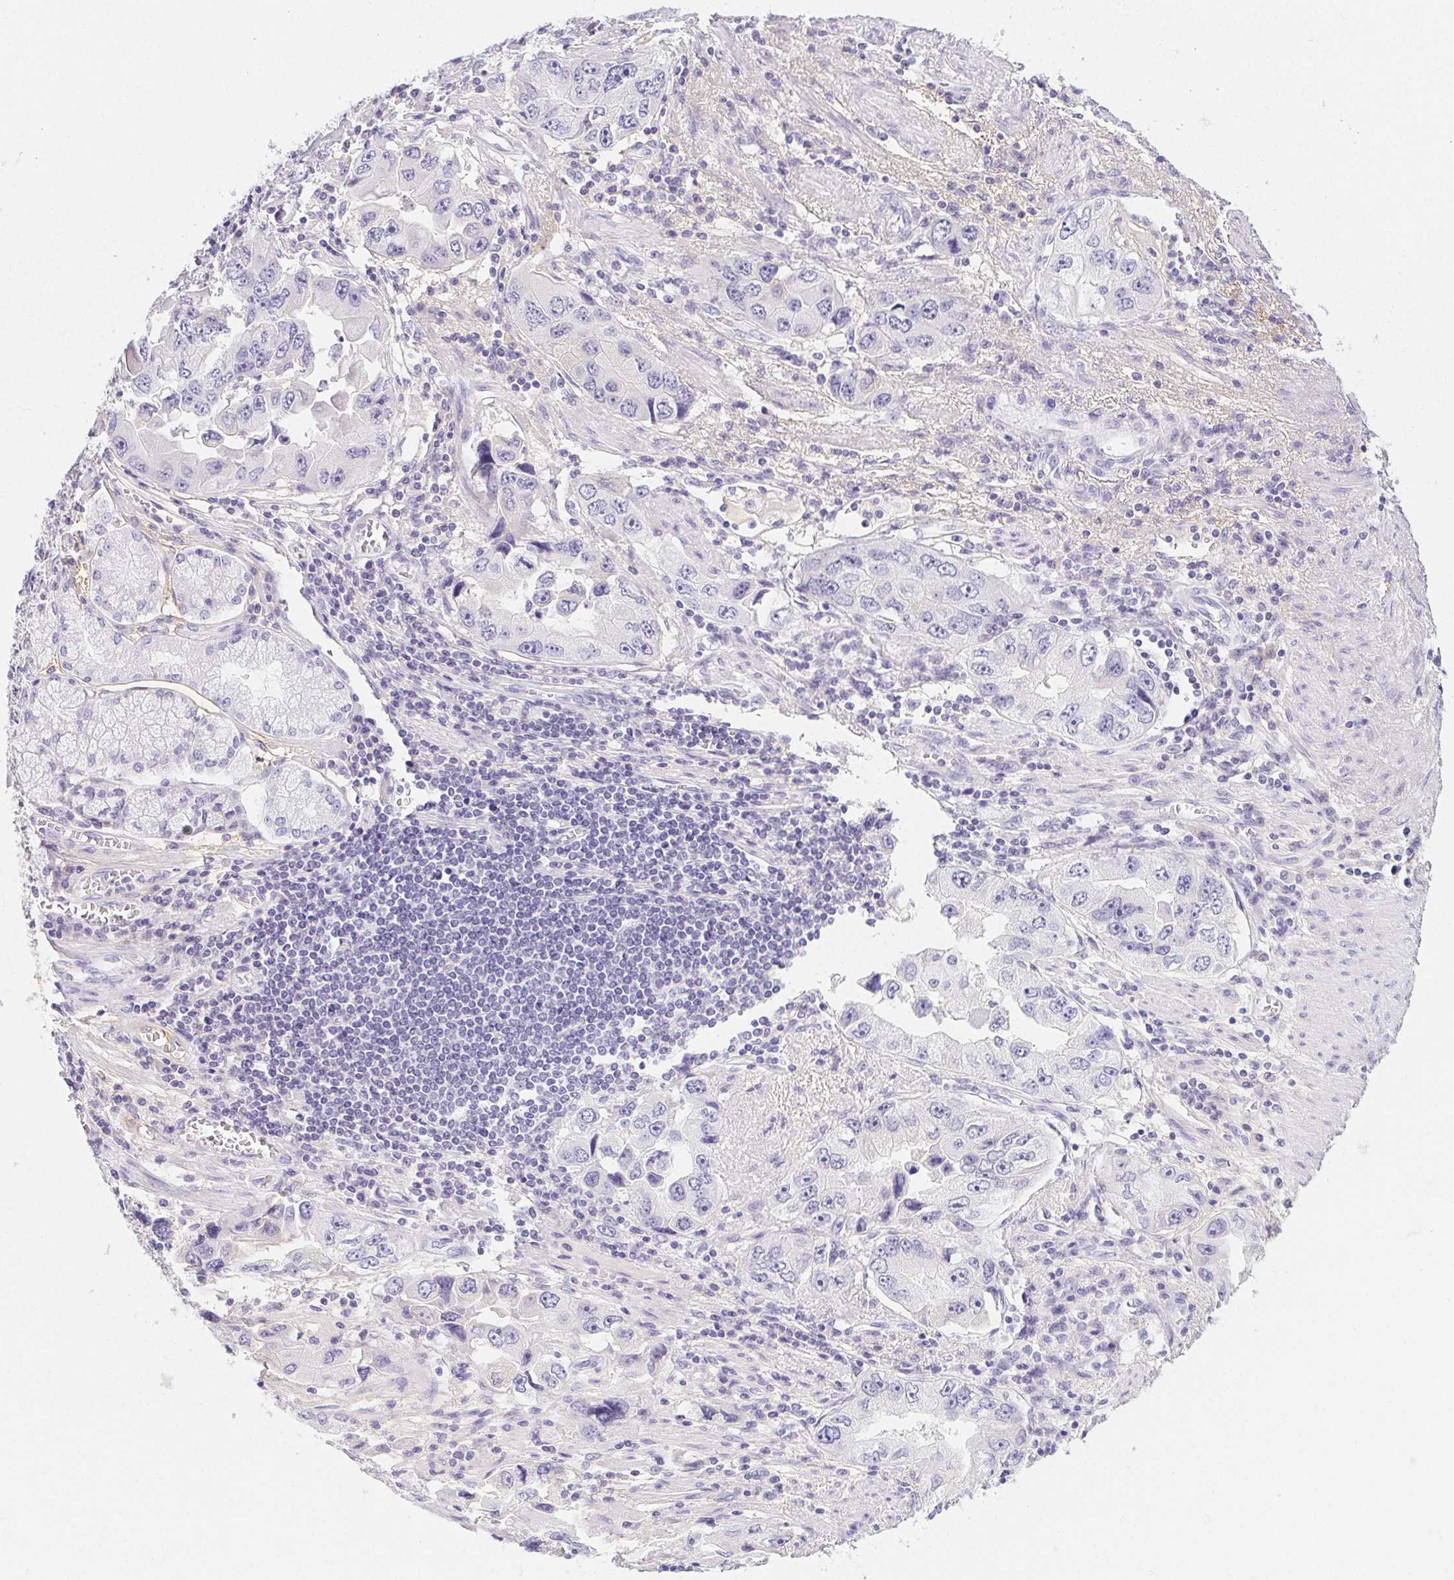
{"staining": {"intensity": "negative", "quantity": "none", "location": "none"}, "tissue": "stomach cancer", "cell_type": "Tumor cells", "image_type": "cancer", "snomed": [{"axis": "morphology", "description": "Adenocarcinoma, NOS"}, {"axis": "topography", "description": "Stomach, lower"}], "caption": "Image shows no protein staining in tumor cells of adenocarcinoma (stomach) tissue.", "gene": "ITIH2", "patient": {"sex": "female", "age": 93}}